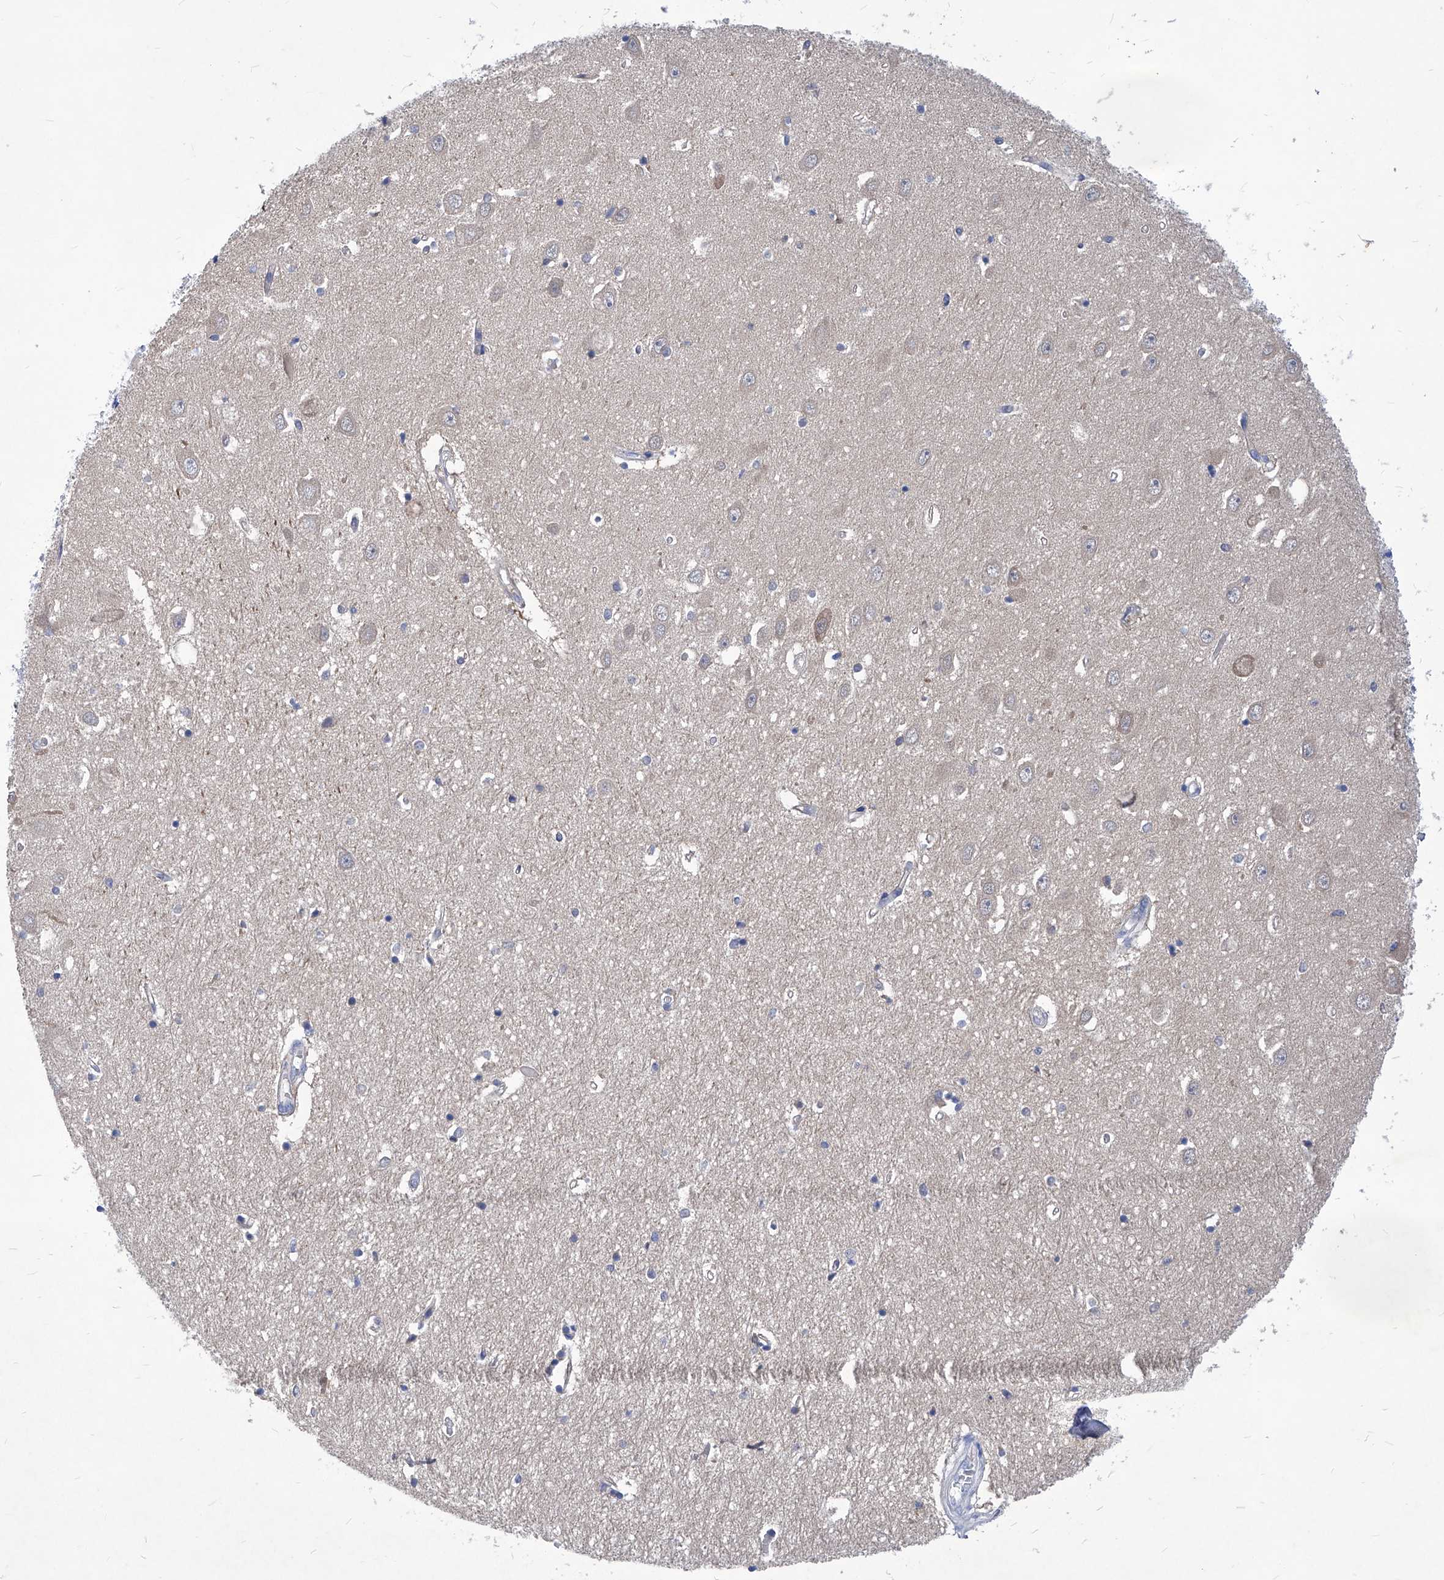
{"staining": {"intensity": "negative", "quantity": "none", "location": "none"}, "tissue": "hippocampus", "cell_type": "Glial cells", "image_type": "normal", "snomed": [{"axis": "morphology", "description": "Normal tissue, NOS"}, {"axis": "topography", "description": "Hippocampus"}], "caption": "A high-resolution image shows immunohistochemistry (IHC) staining of normal hippocampus, which shows no significant staining in glial cells. Brightfield microscopy of immunohistochemistry stained with DAB (3,3'-diaminobenzidine) (brown) and hematoxylin (blue), captured at high magnification.", "gene": "XPNPEP1", "patient": {"sex": "female", "age": 64}}